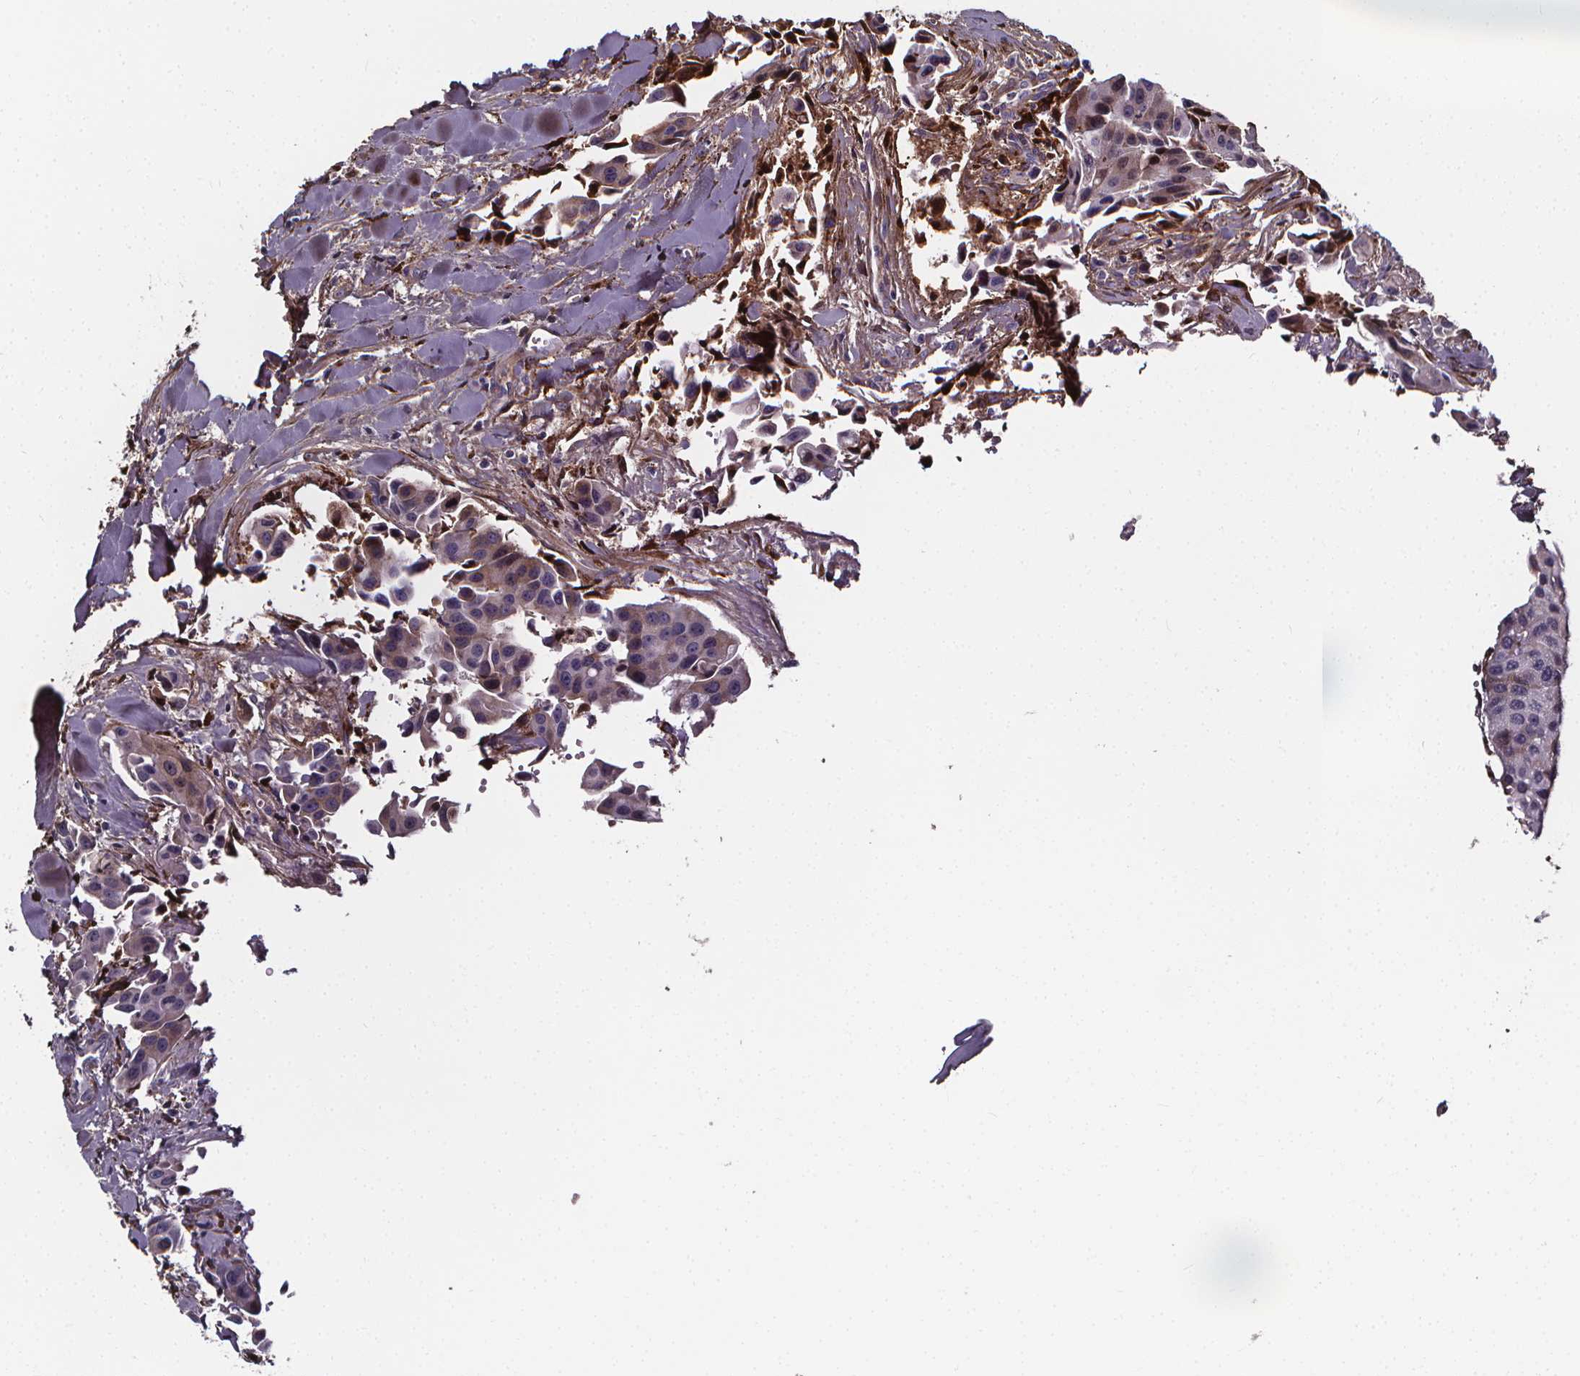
{"staining": {"intensity": "negative", "quantity": "none", "location": "none"}, "tissue": "head and neck cancer", "cell_type": "Tumor cells", "image_type": "cancer", "snomed": [{"axis": "morphology", "description": "Adenocarcinoma, NOS"}, {"axis": "topography", "description": "Head-Neck"}], "caption": "This is an IHC histopathology image of human head and neck cancer. There is no expression in tumor cells.", "gene": "AEBP1", "patient": {"sex": "male", "age": 76}}